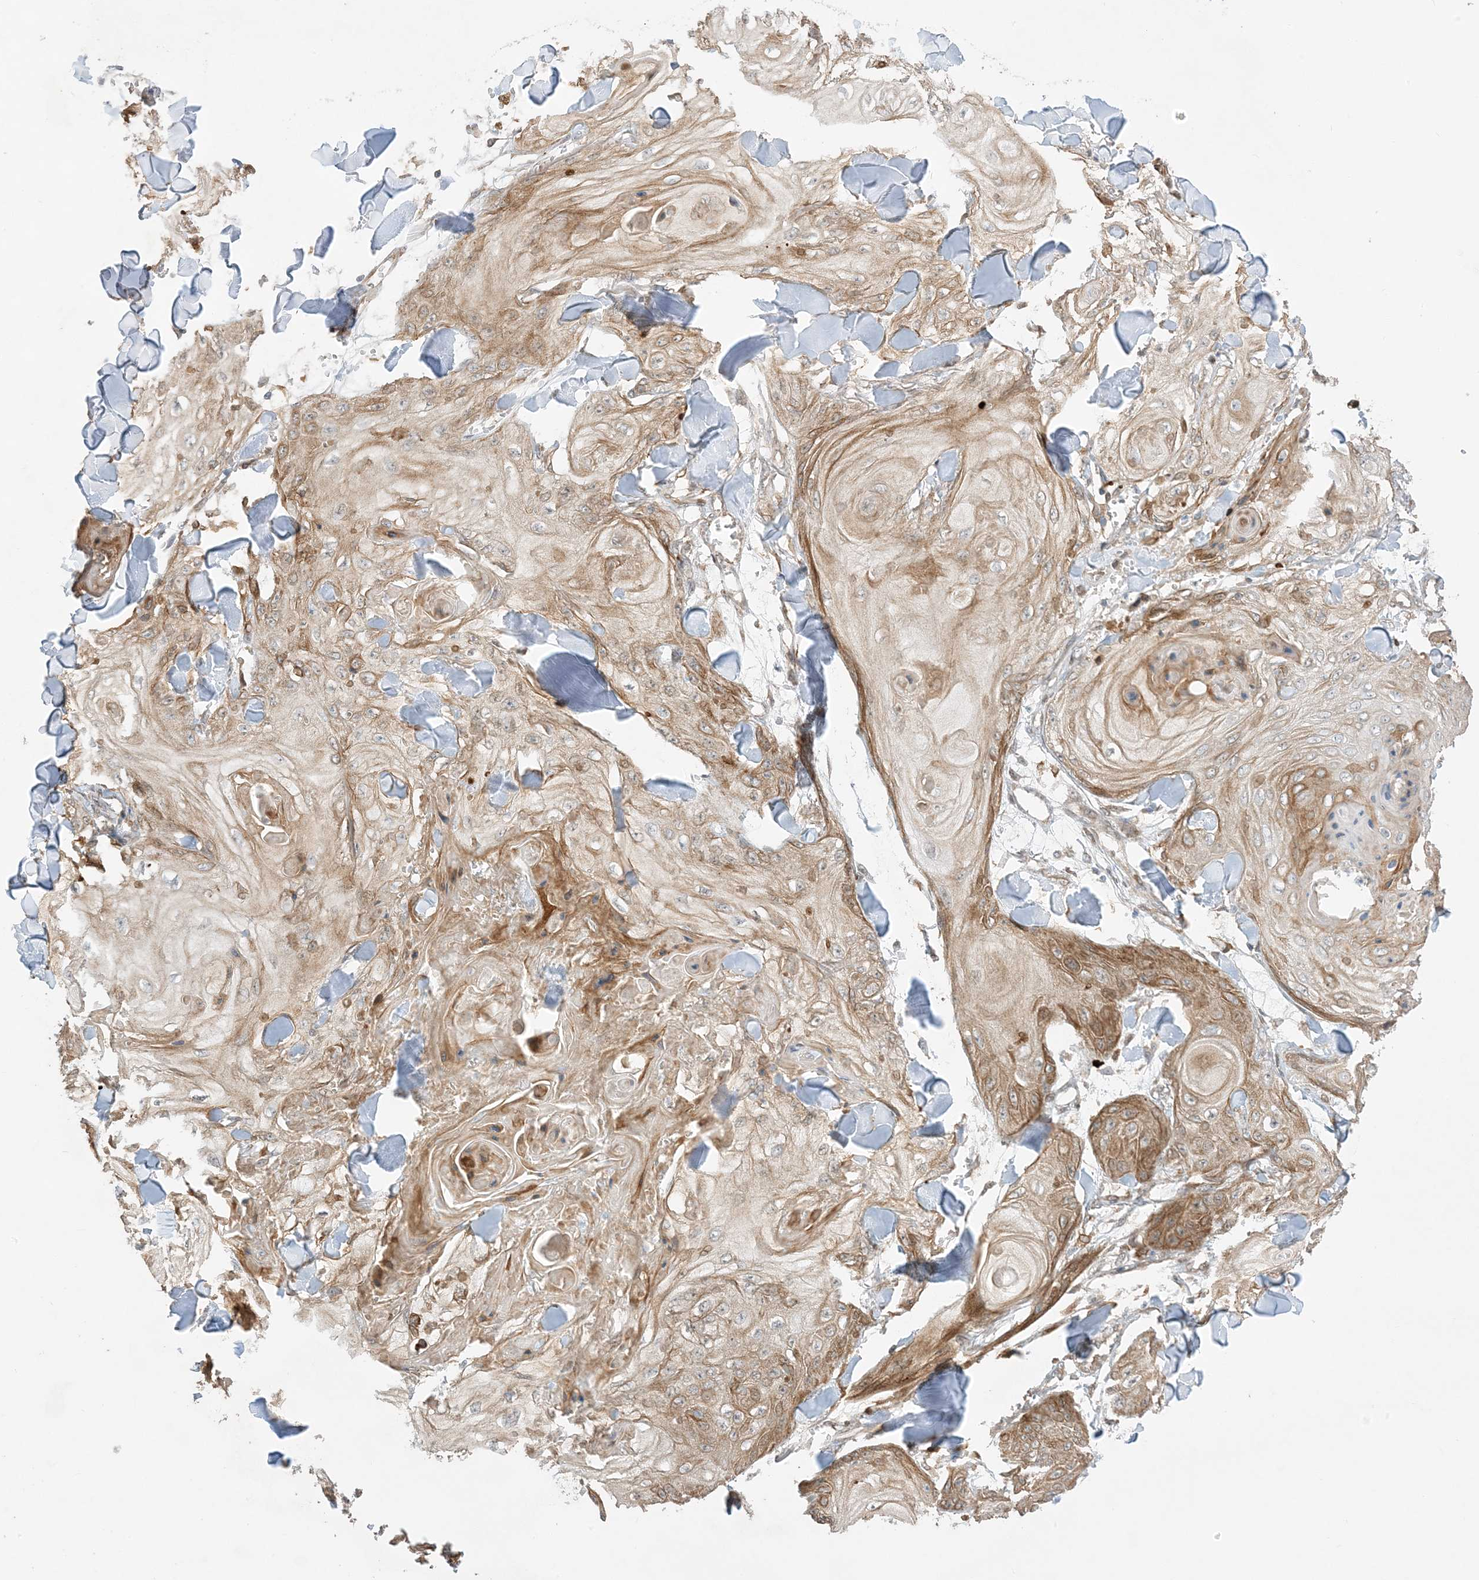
{"staining": {"intensity": "moderate", "quantity": ">75%", "location": "cytoplasmic/membranous"}, "tissue": "skin cancer", "cell_type": "Tumor cells", "image_type": "cancer", "snomed": [{"axis": "morphology", "description": "Squamous cell carcinoma, NOS"}, {"axis": "topography", "description": "Skin"}], "caption": "IHC histopathology image of neoplastic tissue: squamous cell carcinoma (skin) stained using immunohistochemistry (IHC) exhibits medium levels of moderate protein expression localized specifically in the cytoplasmic/membranous of tumor cells, appearing as a cytoplasmic/membranous brown color.", "gene": "SCARF2", "patient": {"sex": "male", "age": 74}}